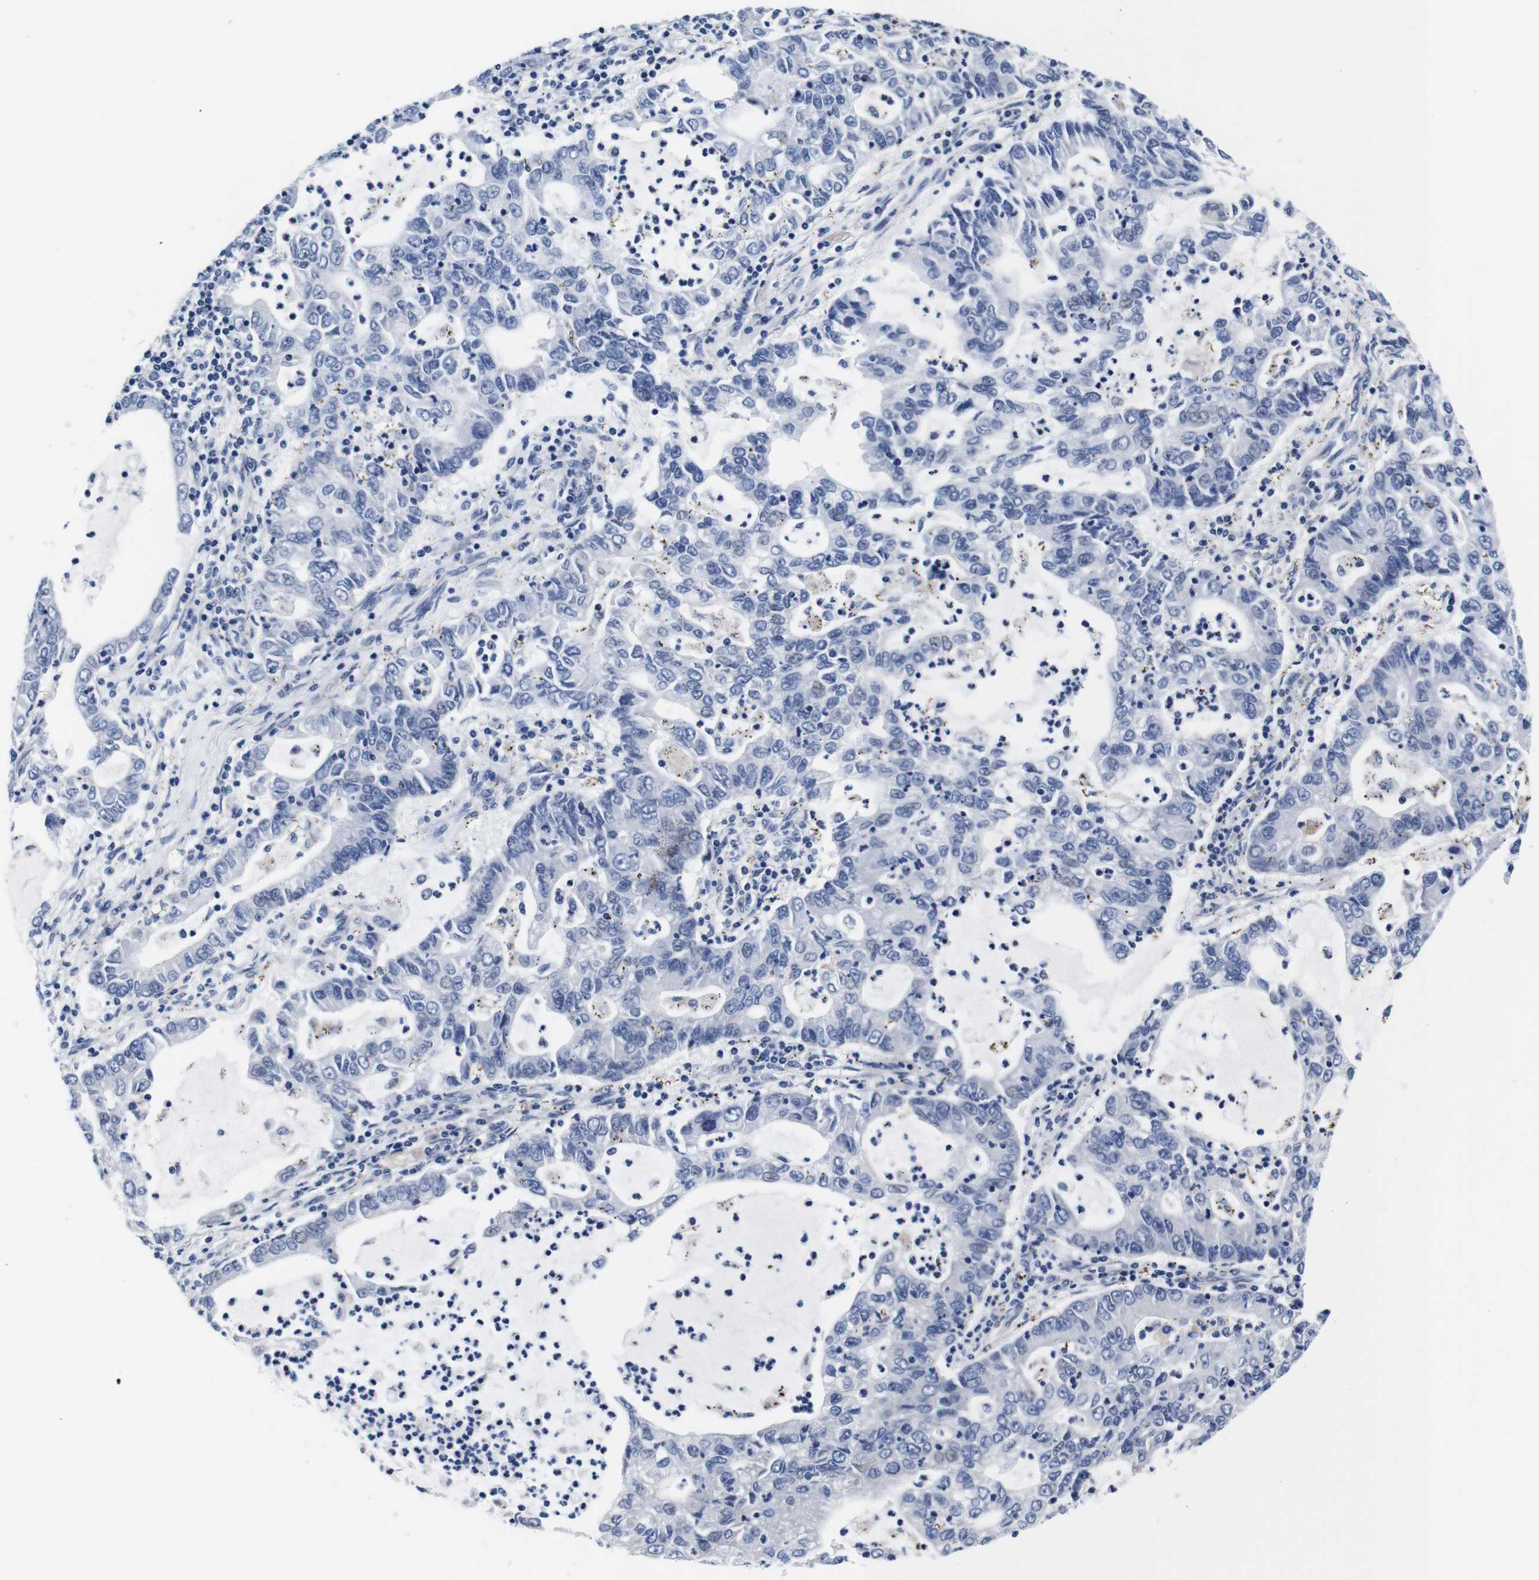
{"staining": {"intensity": "negative", "quantity": "none", "location": "none"}, "tissue": "lung cancer", "cell_type": "Tumor cells", "image_type": "cancer", "snomed": [{"axis": "morphology", "description": "Adenocarcinoma, NOS"}, {"axis": "topography", "description": "Lung"}], "caption": "The IHC photomicrograph has no significant staining in tumor cells of adenocarcinoma (lung) tissue.", "gene": "LRIG1", "patient": {"sex": "female", "age": 51}}